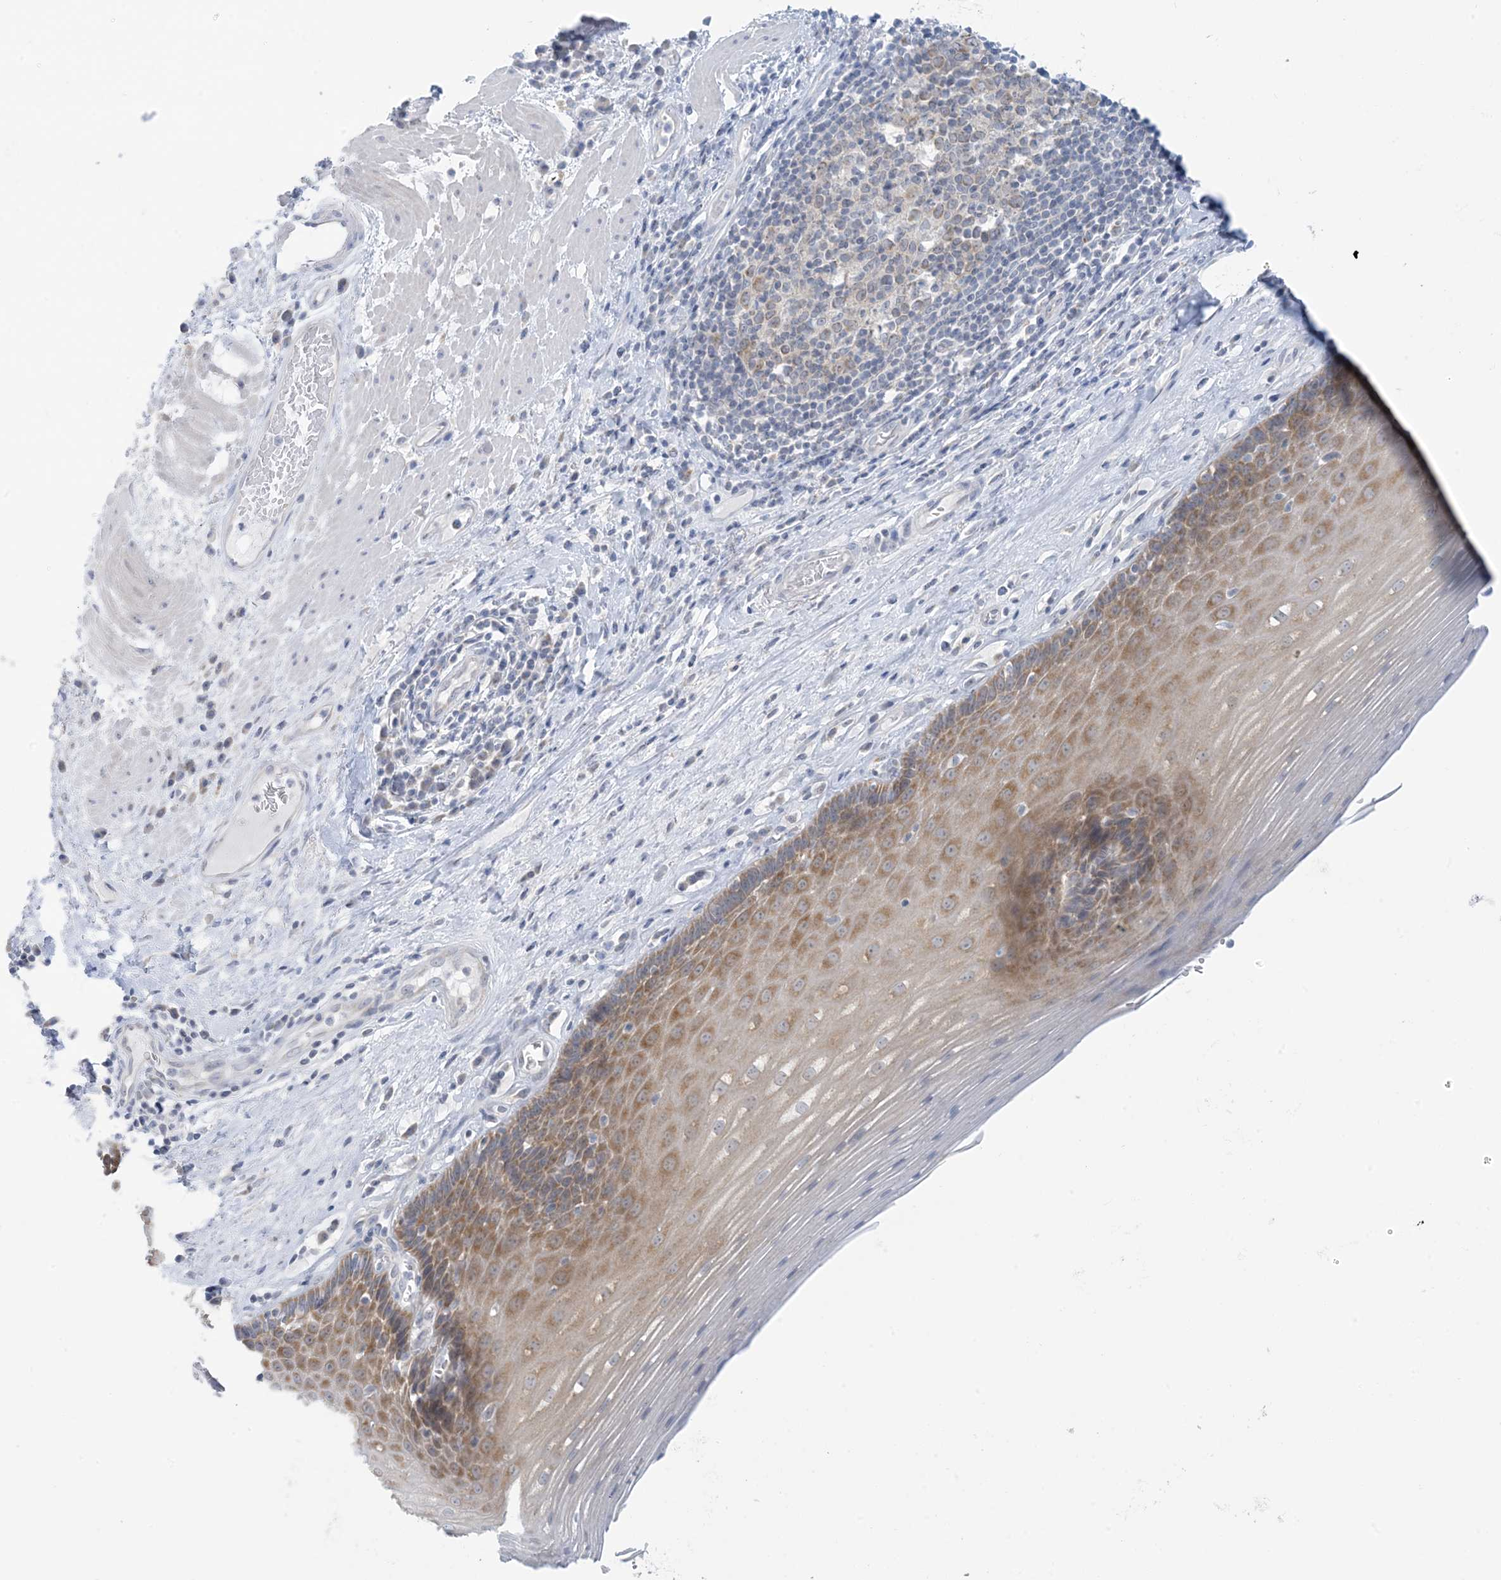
{"staining": {"intensity": "moderate", "quantity": "25%-75%", "location": "cytoplasmic/membranous"}, "tissue": "esophagus", "cell_type": "Squamous epithelial cells", "image_type": "normal", "snomed": [{"axis": "morphology", "description": "Normal tissue, NOS"}, {"axis": "topography", "description": "Esophagus"}], "caption": "There is medium levels of moderate cytoplasmic/membranous positivity in squamous epithelial cells of unremarkable esophagus, as demonstrated by immunohistochemical staining (brown color).", "gene": "MRPS18A", "patient": {"sex": "male", "age": 62}}